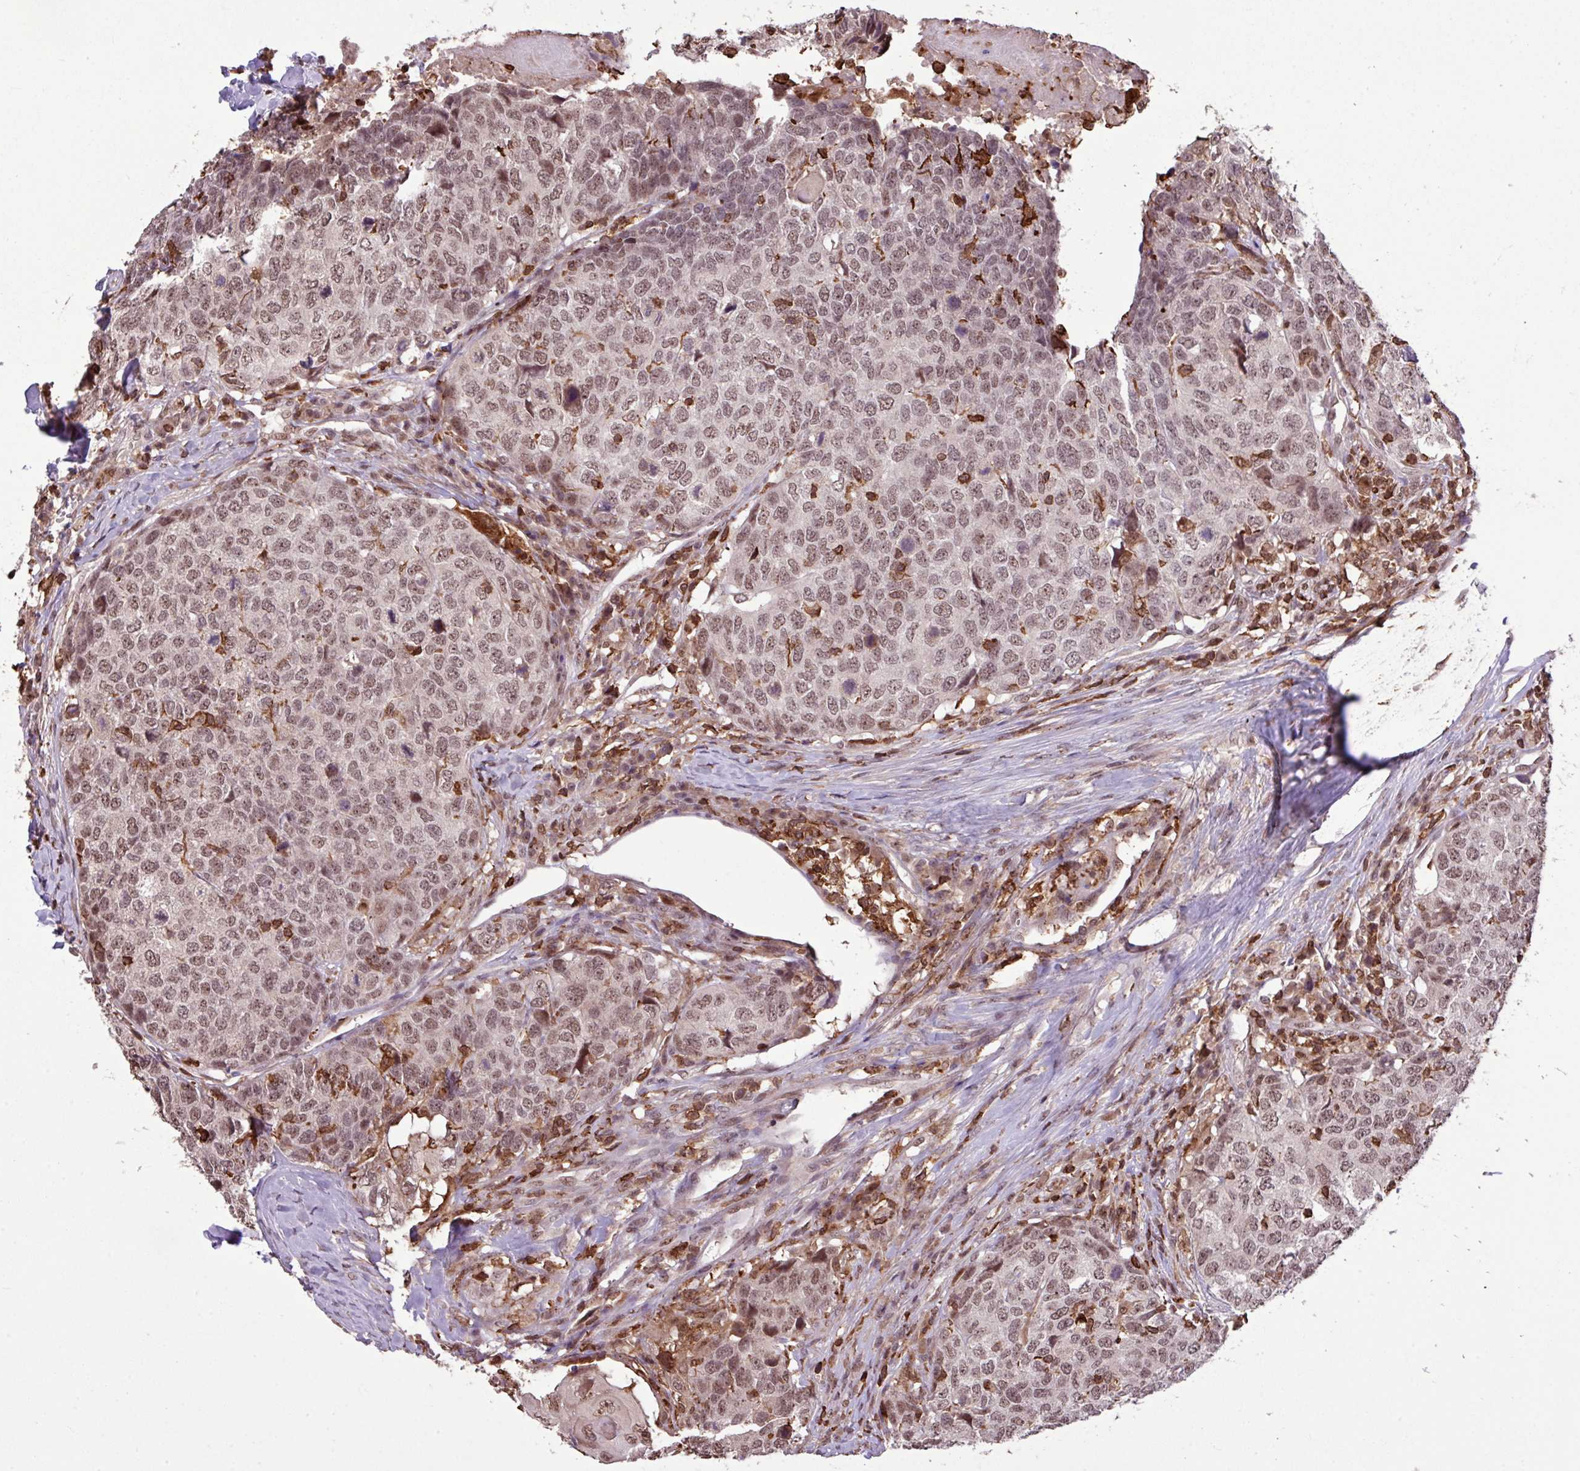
{"staining": {"intensity": "moderate", "quantity": ">75%", "location": "nuclear"}, "tissue": "head and neck cancer", "cell_type": "Tumor cells", "image_type": "cancer", "snomed": [{"axis": "morphology", "description": "Squamous cell carcinoma, NOS"}, {"axis": "topography", "description": "Head-Neck"}], "caption": "This micrograph shows immunohistochemistry staining of head and neck squamous cell carcinoma, with medium moderate nuclear expression in about >75% of tumor cells.", "gene": "GON7", "patient": {"sex": "male", "age": 66}}